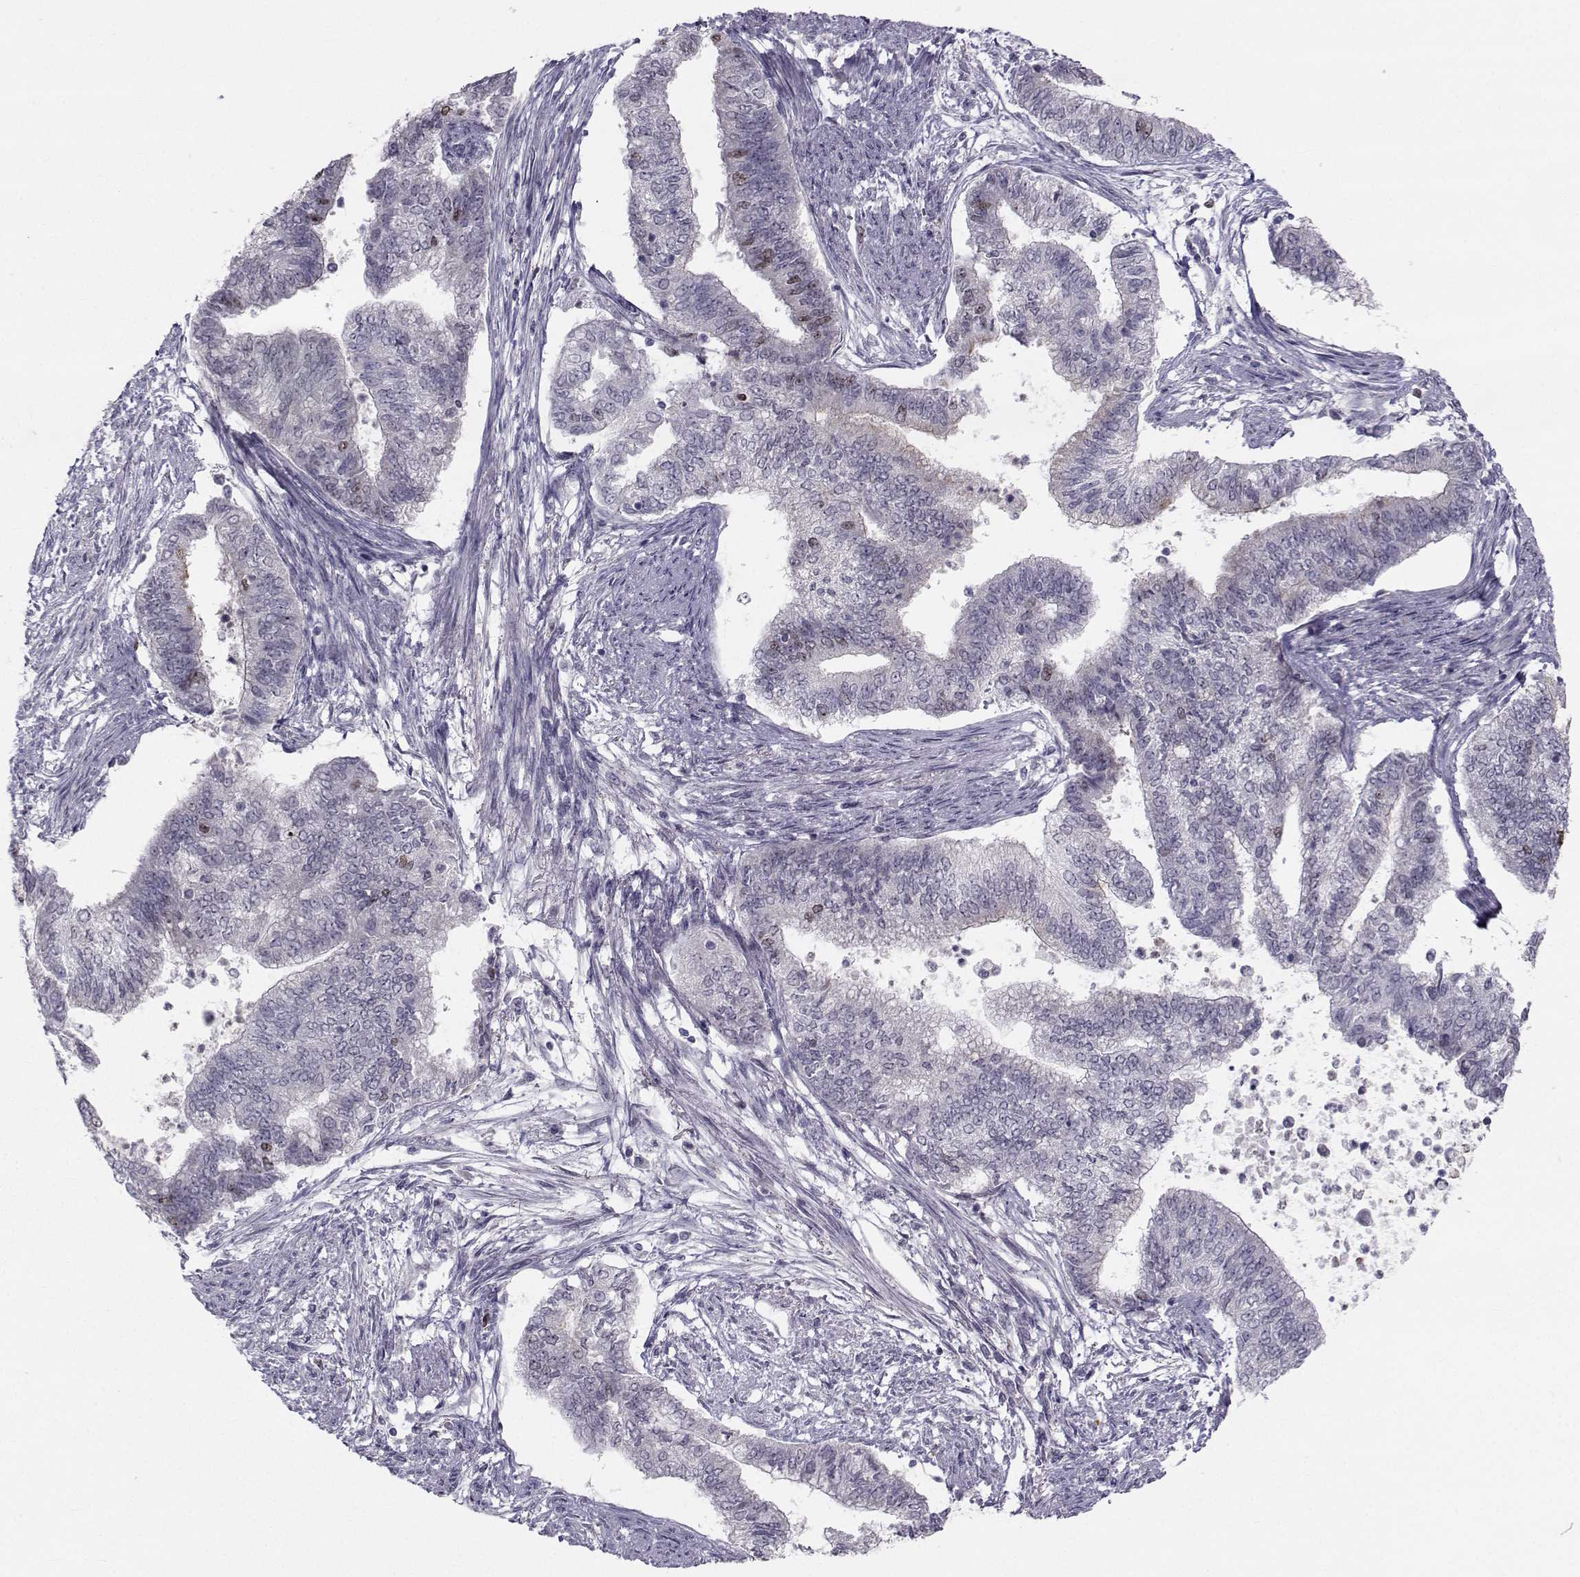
{"staining": {"intensity": "weak", "quantity": "<25%", "location": "nuclear"}, "tissue": "endometrial cancer", "cell_type": "Tumor cells", "image_type": "cancer", "snomed": [{"axis": "morphology", "description": "Adenocarcinoma, NOS"}, {"axis": "topography", "description": "Endometrium"}], "caption": "The photomicrograph reveals no staining of tumor cells in endometrial cancer (adenocarcinoma).", "gene": "LRP8", "patient": {"sex": "female", "age": 65}}